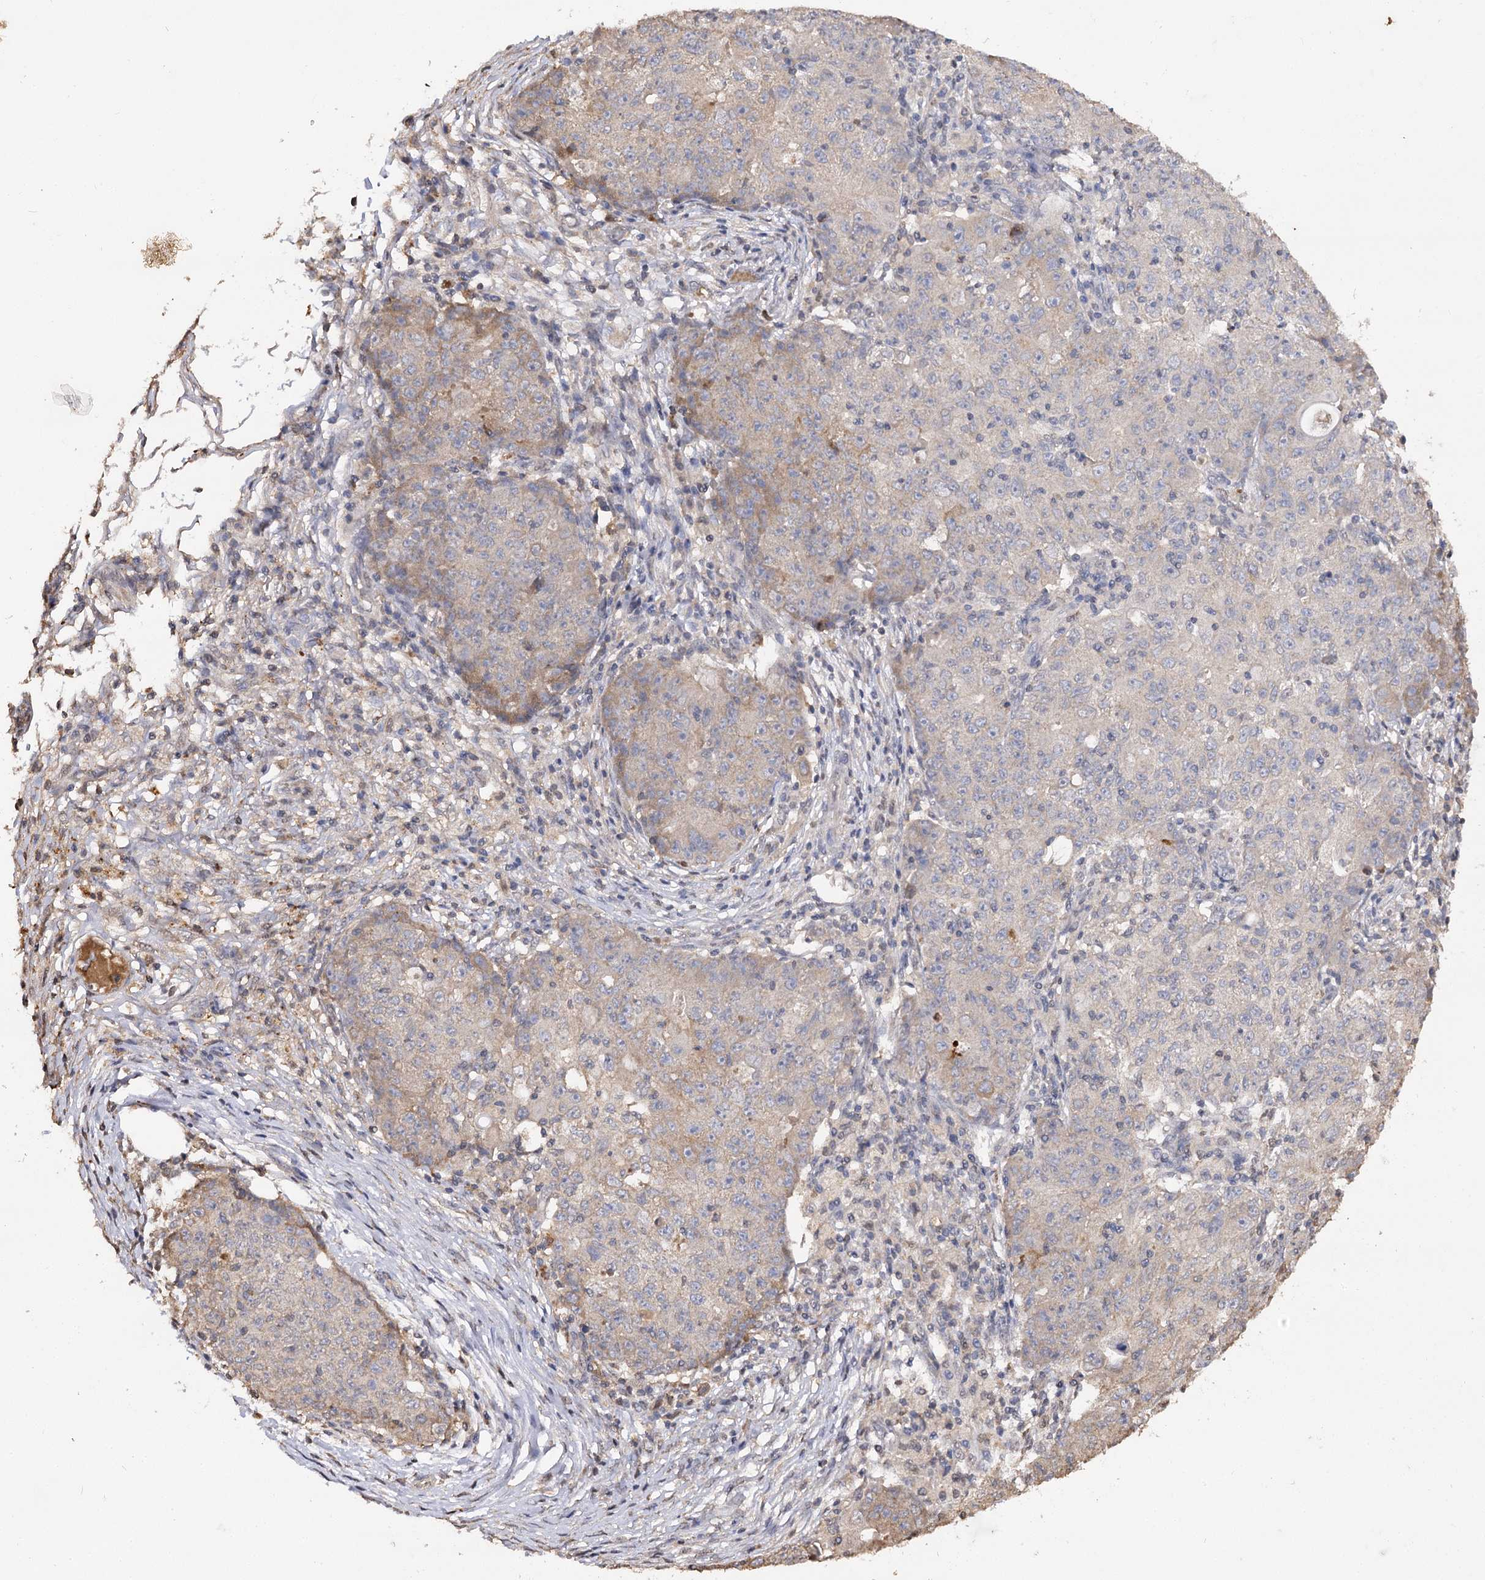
{"staining": {"intensity": "weak", "quantity": "<25%", "location": "cytoplasmic/membranous"}, "tissue": "ovarian cancer", "cell_type": "Tumor cells", "image_type": "cancer", "snomed": [{"axis": "morphology", "description": "Carcinoma, endometroid"}, {"axis": "topography", "description": "Ovary"}], "caption": "IHC image of neoplastic tissue: endometroid carcinoma (ovarian) stained with DAB displays no significant protein staining in tumor cells. Brightfield microscopy of immunohistochemistry (IHC) stained with DAB (3,3'-diaminobenzidine) (brown) and hematoxylin (blue), captured at high magnification.", "gene": "ARL13A", "patient": {"sex": "female", "age": 42}}